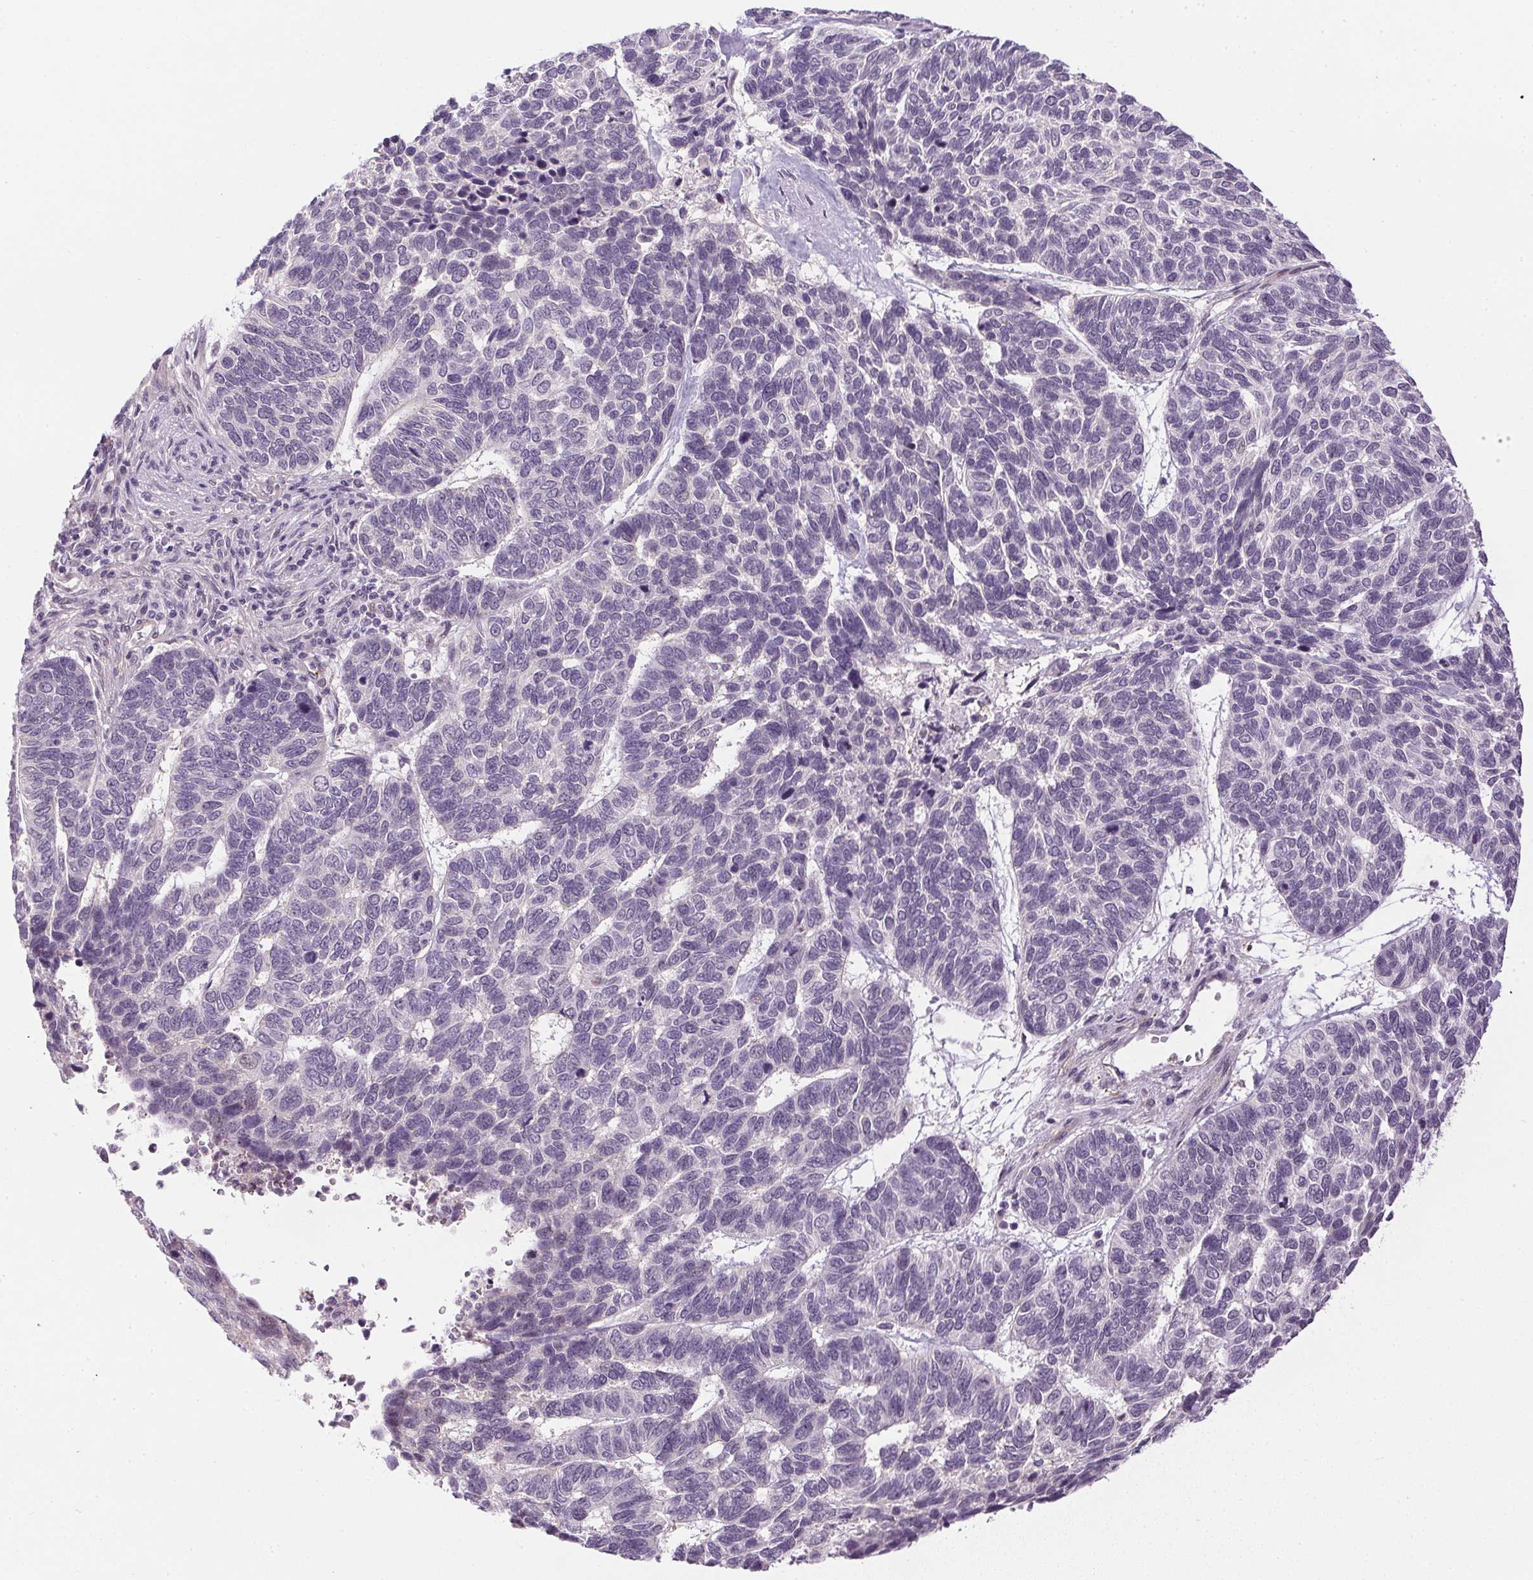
{"staining": {"intensity": "negative", "quantity": "none", "location": "none"}, "tissue": "skin cancer", "cell_type": "Tumor cells", "image_type": "cancer", "snomed": [{"axis": "morphology", "description": "Basal cell carcinoma"}, {"axis": "topography", "description": "Skin"}], "caption": "Human skin basal cell carcinoma stained for a protein using immunohistochemistry (IHC) displays no staining in tumor cells.", "gene": "PRL", "patient": {"sex": "female", "age": 65}}